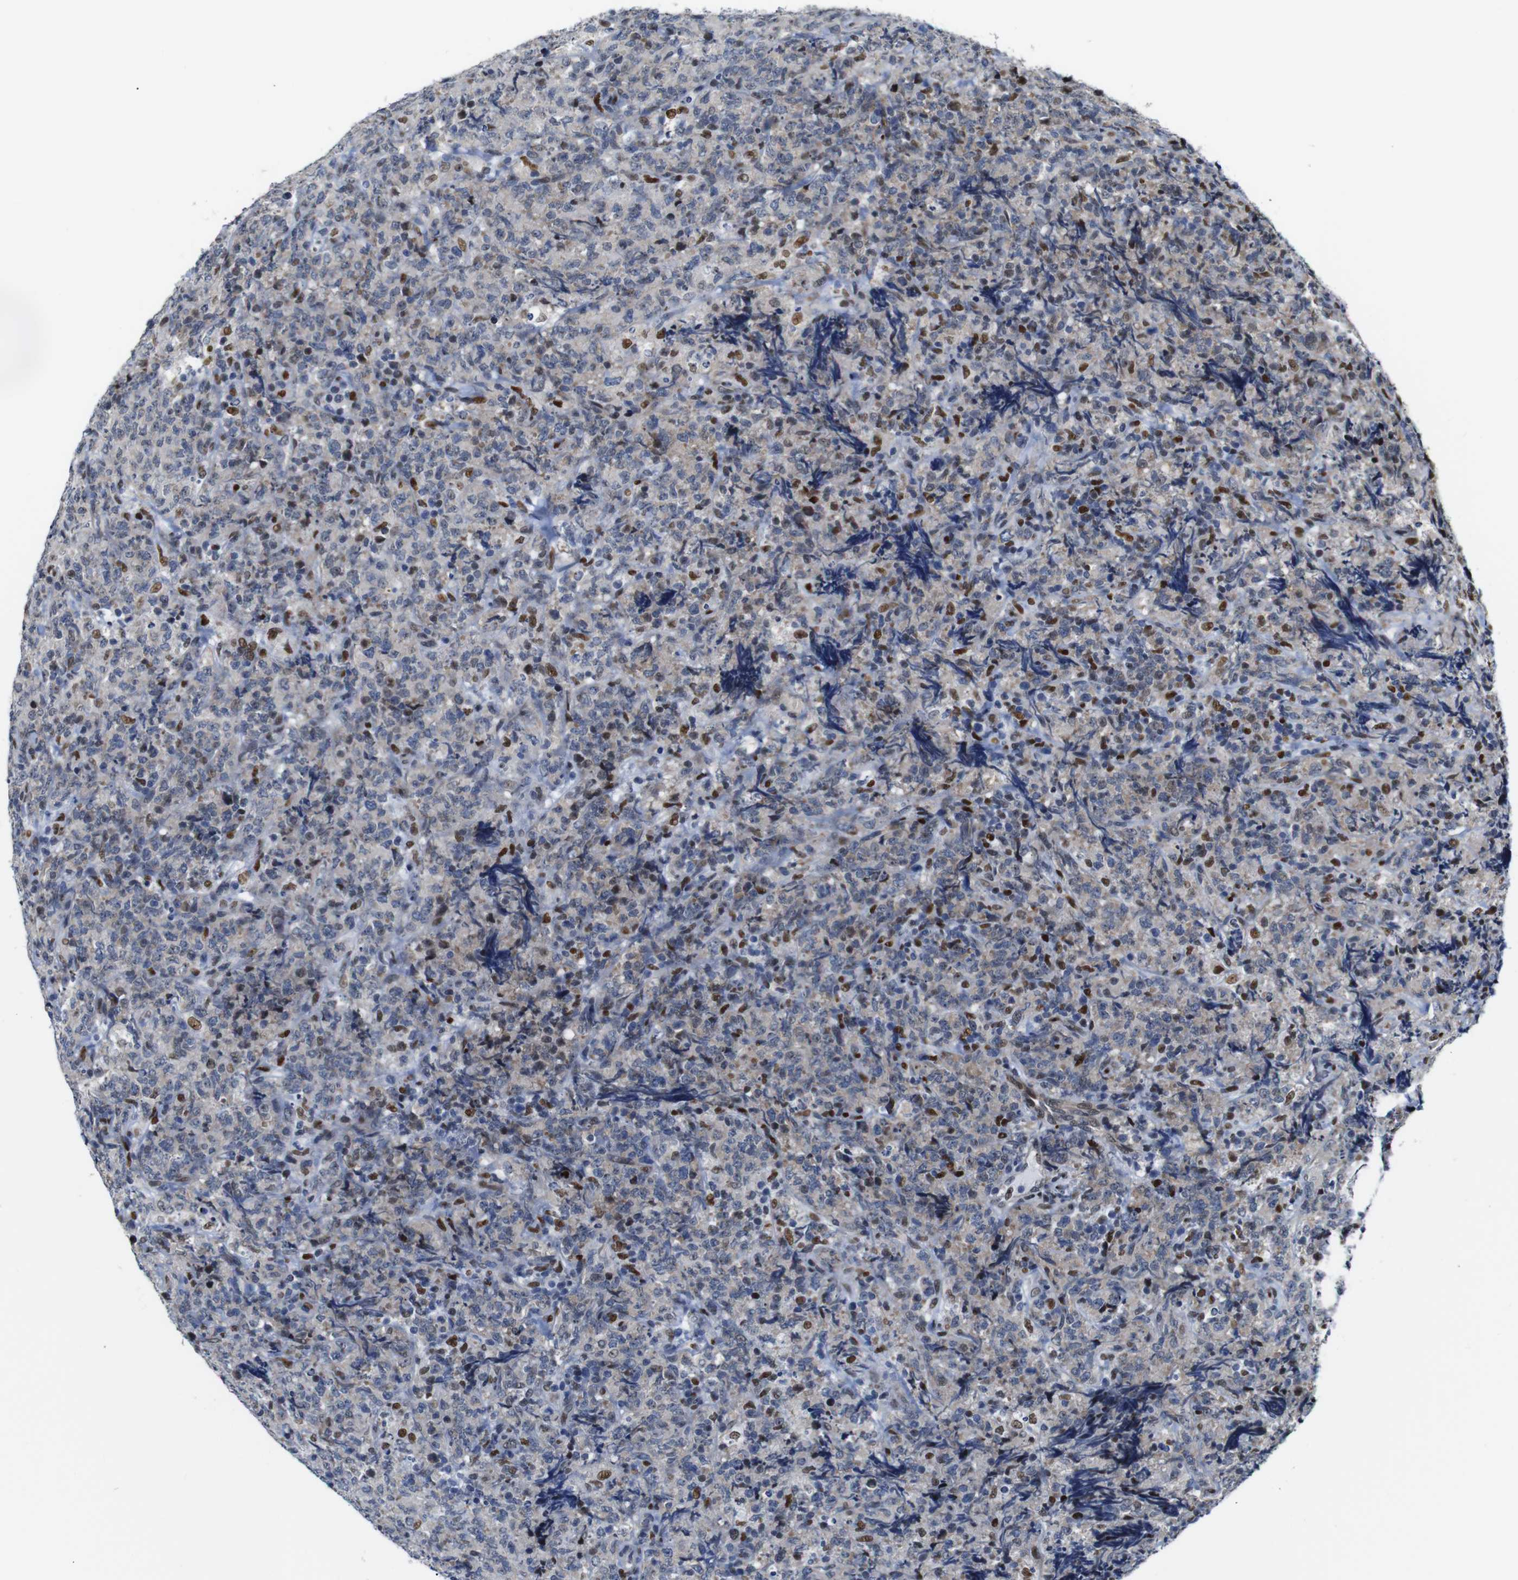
{"staining": {"intensity": "moderate", "quantity": "25%-75%", "location": "nuclear"}, "tissue": "lymphoma", "cell_type": "Tumor cells", "image_type": "cancer", "snomed": [{"axis": "morphology", "description": "Malignant lymphoma, non-Hodgkin's type, High grade"}, {"axis": "topography", "description": "Tonsil"}], "caption": "This is an image of IHC staining of high-grade malignant lymphoma, non-Hodgkin's type, which shows moderate positivity in the nuclear of tumor cells.", "gene": "GATA6", "patient": {"sex": "female", "age": 36}}